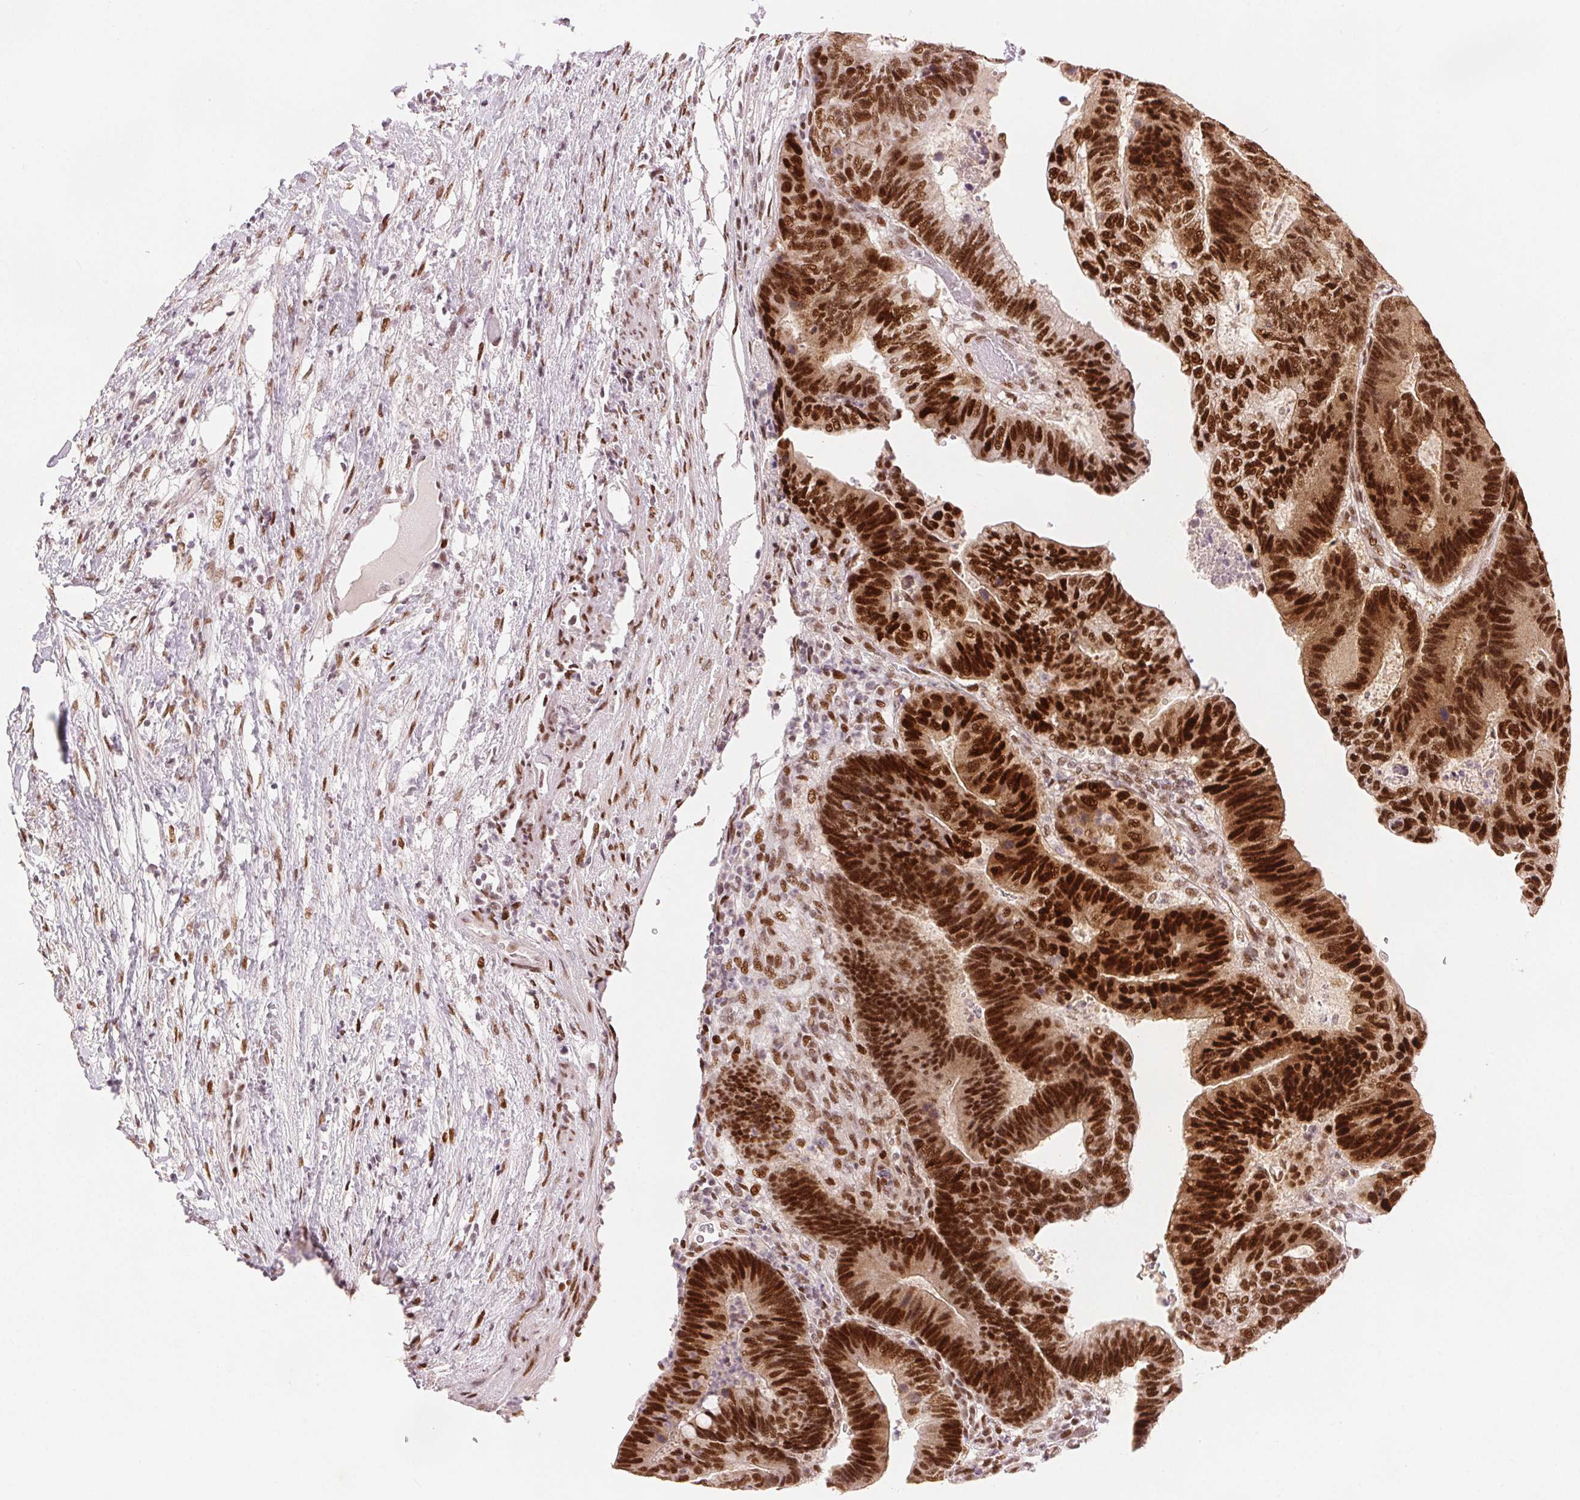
{"staining": {"intensity": "strong", "quantity": ">75%", "location": "nuclear"}, "tissue": "colorectal cancer", "cell_type": "Tumor cells", "image_type": "cancer", "snomed": [{"axis": "morphology", "description": "Adenocarcinoma, NOS"}, {"axis": "topography", "description": "Colon"}], "caption": "Immunohistochemistry (IHC) of colorectal adenocarcinoma displays high levels of strong nuclear positivity in about >75% of tumor cells.", "gene": "ZNF703", "patient": {"sex": "female", "age": 48}}